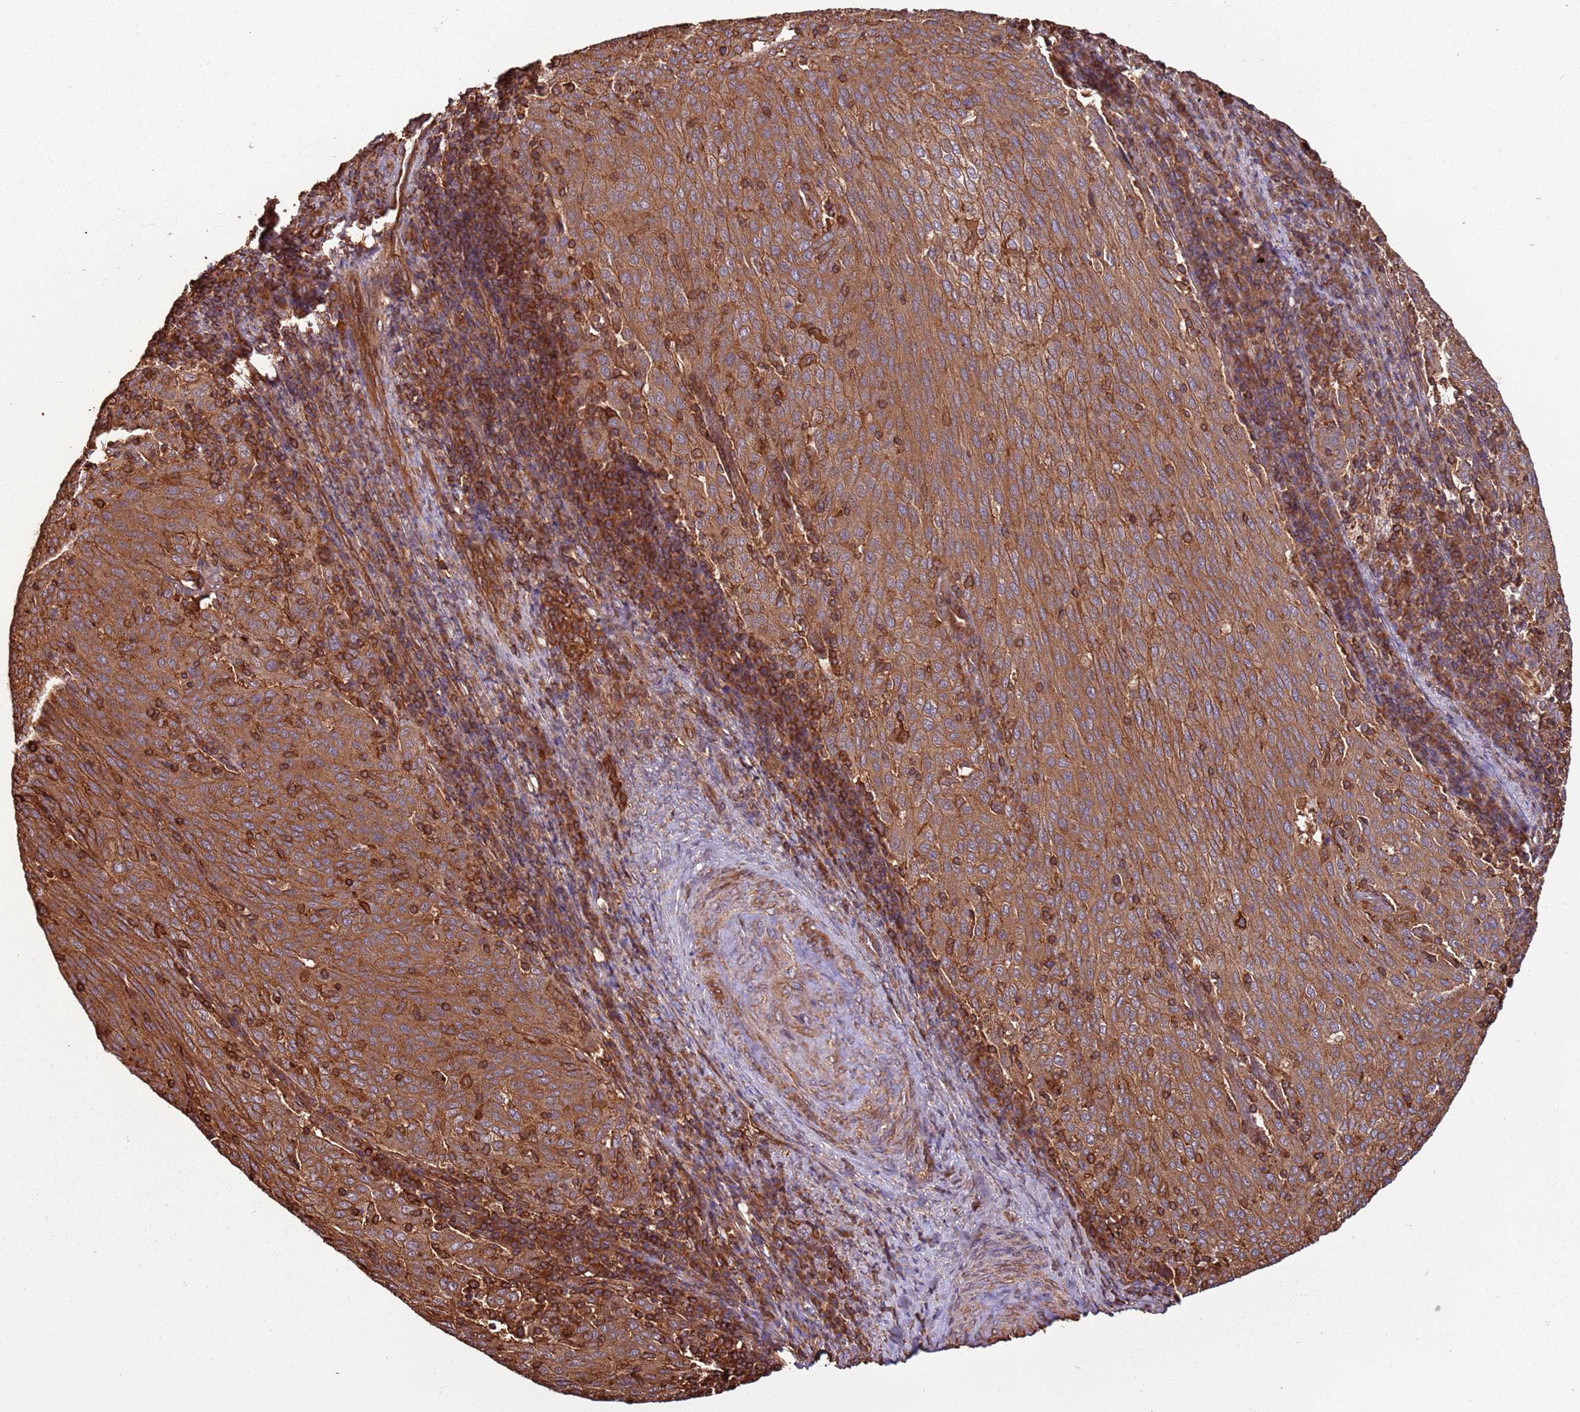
{"staining": {"intensity": "moderate", "quantity": ">75%", "location": "cytoplasmic/membranous"}, "tissue": "cervical cancer", "cell_type": "Tumor cells", "image_type": "cancer", "snomed": [{"axis": "morphology", "description": "Squamous cell carcinoma, NOS"}, {"axis": "topography", "description": "Cervix"}], "caption": "High-magnification brightfield microscopy of squamous cell carcinoma (cervical) stained with DAB (3,3'-diaminobenzidine) (brown) and counterstained with hematoxylin (blue). tumor cells exhibit moderate cytoplasmic/membranous expression is appreciated in about>75% of cells. The staining was performed using DAB (3,3'-diaminobenzidine), with brown indicating positive protein expression. Nuclei are stained blue with hematoxylin.", "gene": "ACVR2A", "patient": {"sex": "female", "age": 46}}